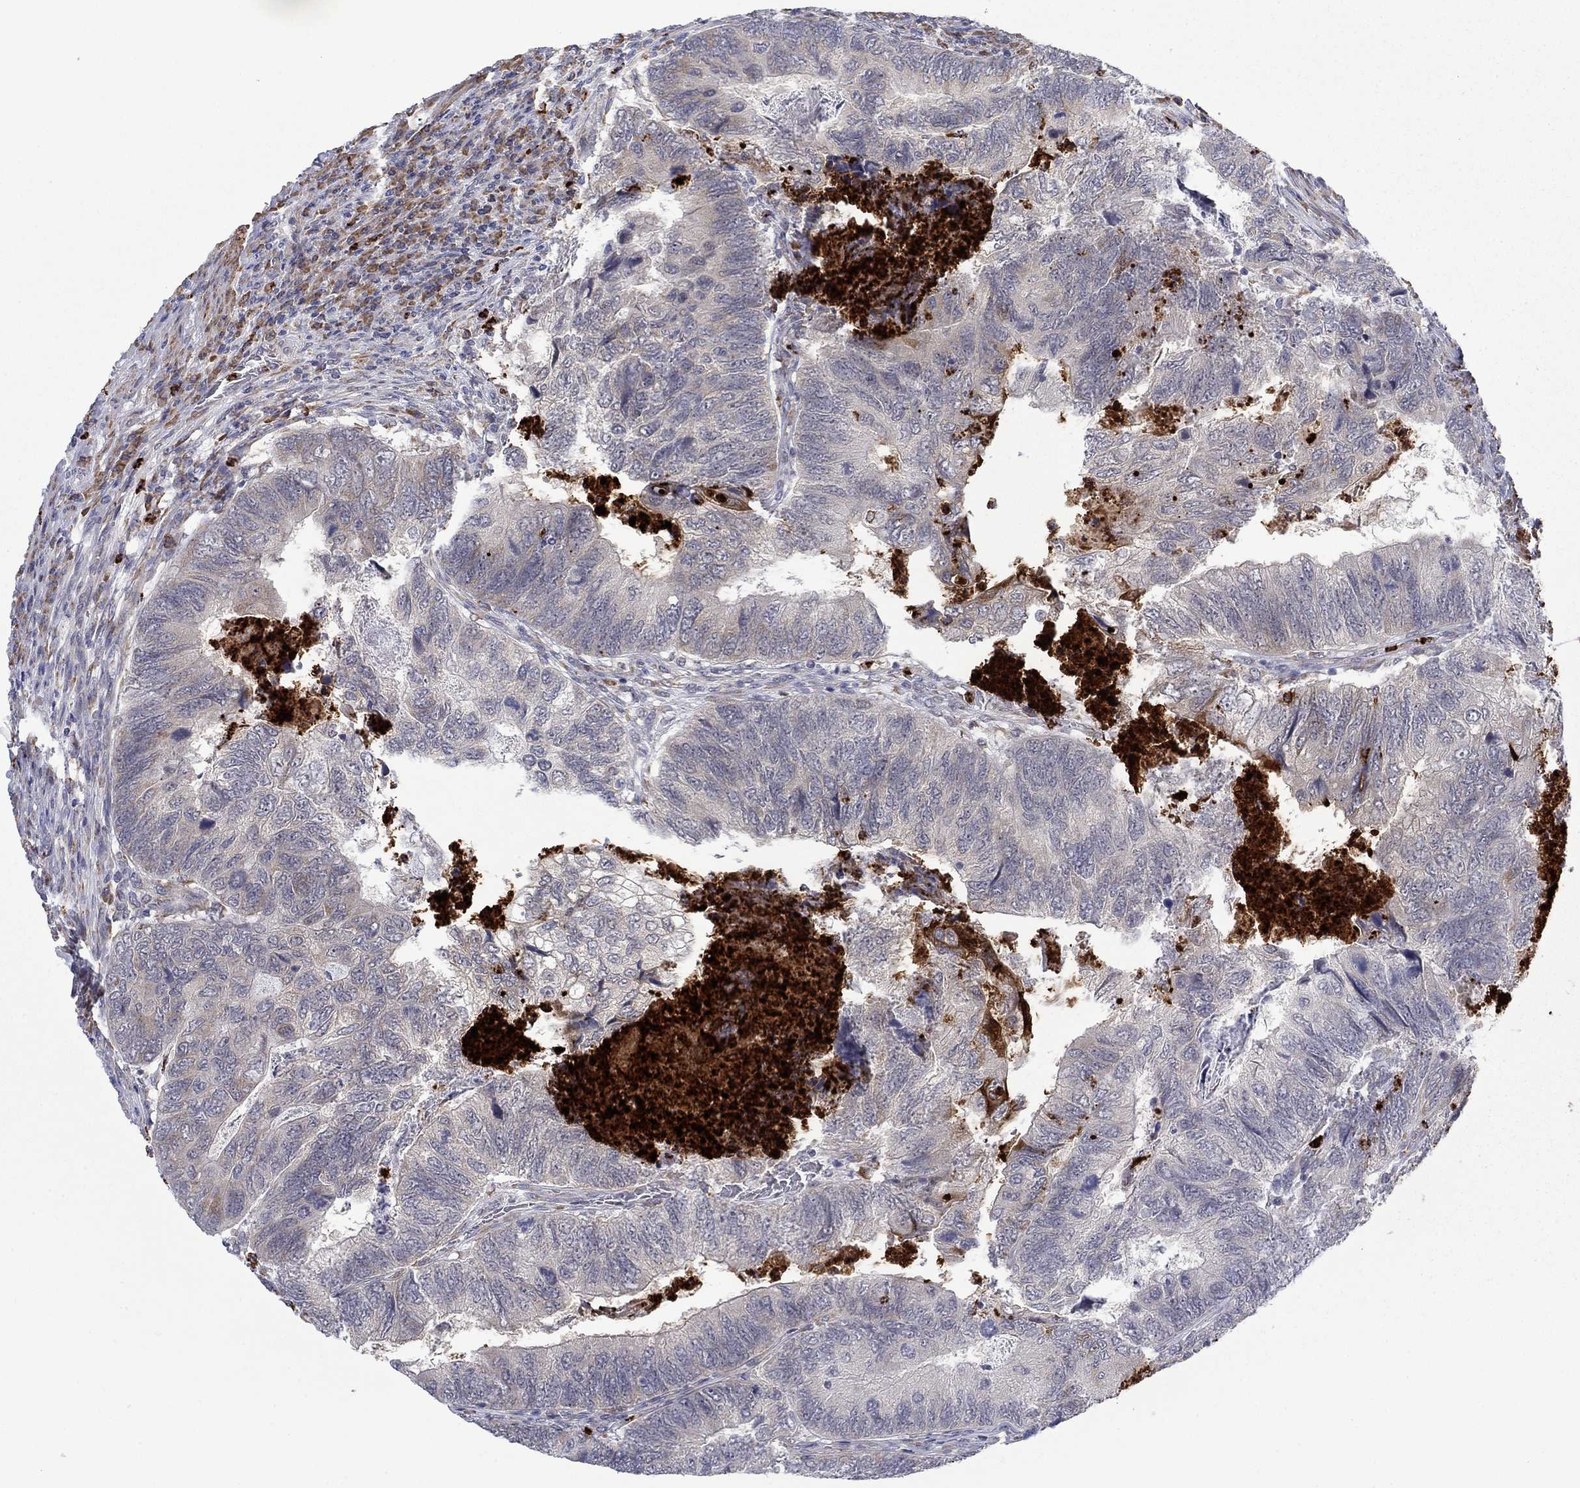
{"staining": {"intensity": "negative", "quantity": "none", "location": "none"}, "tissue": "colorectal cancer", "cell_type": "Tumor cells", "image_type": "cancer", "snomed": [{"axis": "morphology", "description": "Adenocarcinoma, NOS"}, {"axis": "topography", "description": "Colon"}], "caption": "Immunohistochemistry photomicrograph of colorectal cancer (adenocarcinoma) stained for a protein (brown), which displays no expression in tumor cells.", "gene": "MTRFR", "patient": {"sex": "female", "age": 67}}